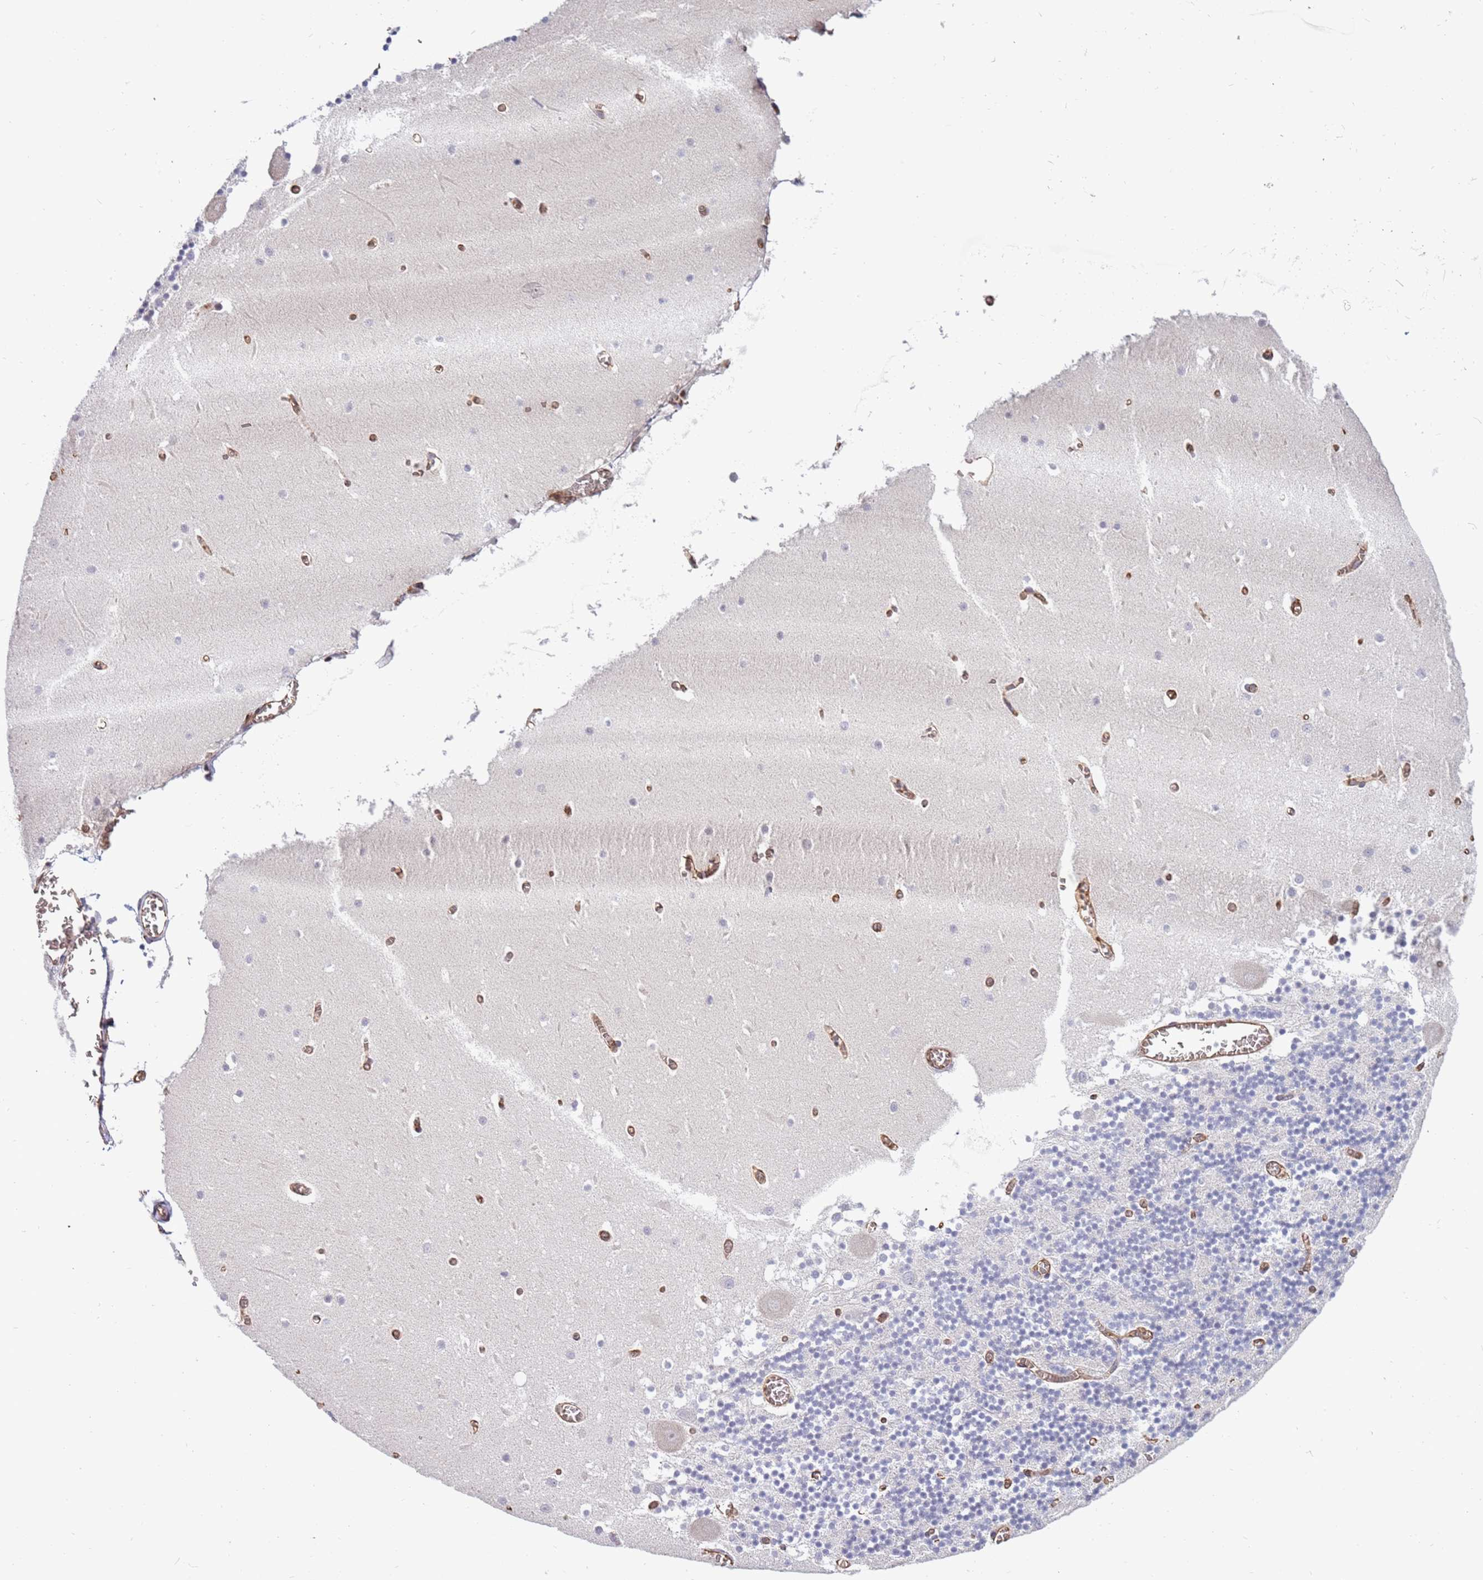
{"staining": {"intensity": "negative", "quantity": "none", "location": "none"}, "tissue": "cerebellum", "cell_type": "Cells in granular layer", "image_type": "normal", "snomed": [{"axis": "morphology", "description": "Normal tissue, NOS"}, {"axis": "topography", "description": "Cerebellum"}], "caption": "DAB (3,3'-diaminobenzidine) immunohistochemical staining of unremarkable cerebellum displays no significant staining in cells in granular layer.", "gene": "ARHGEF35", "patient": {"sex": "female", "age": 28}}